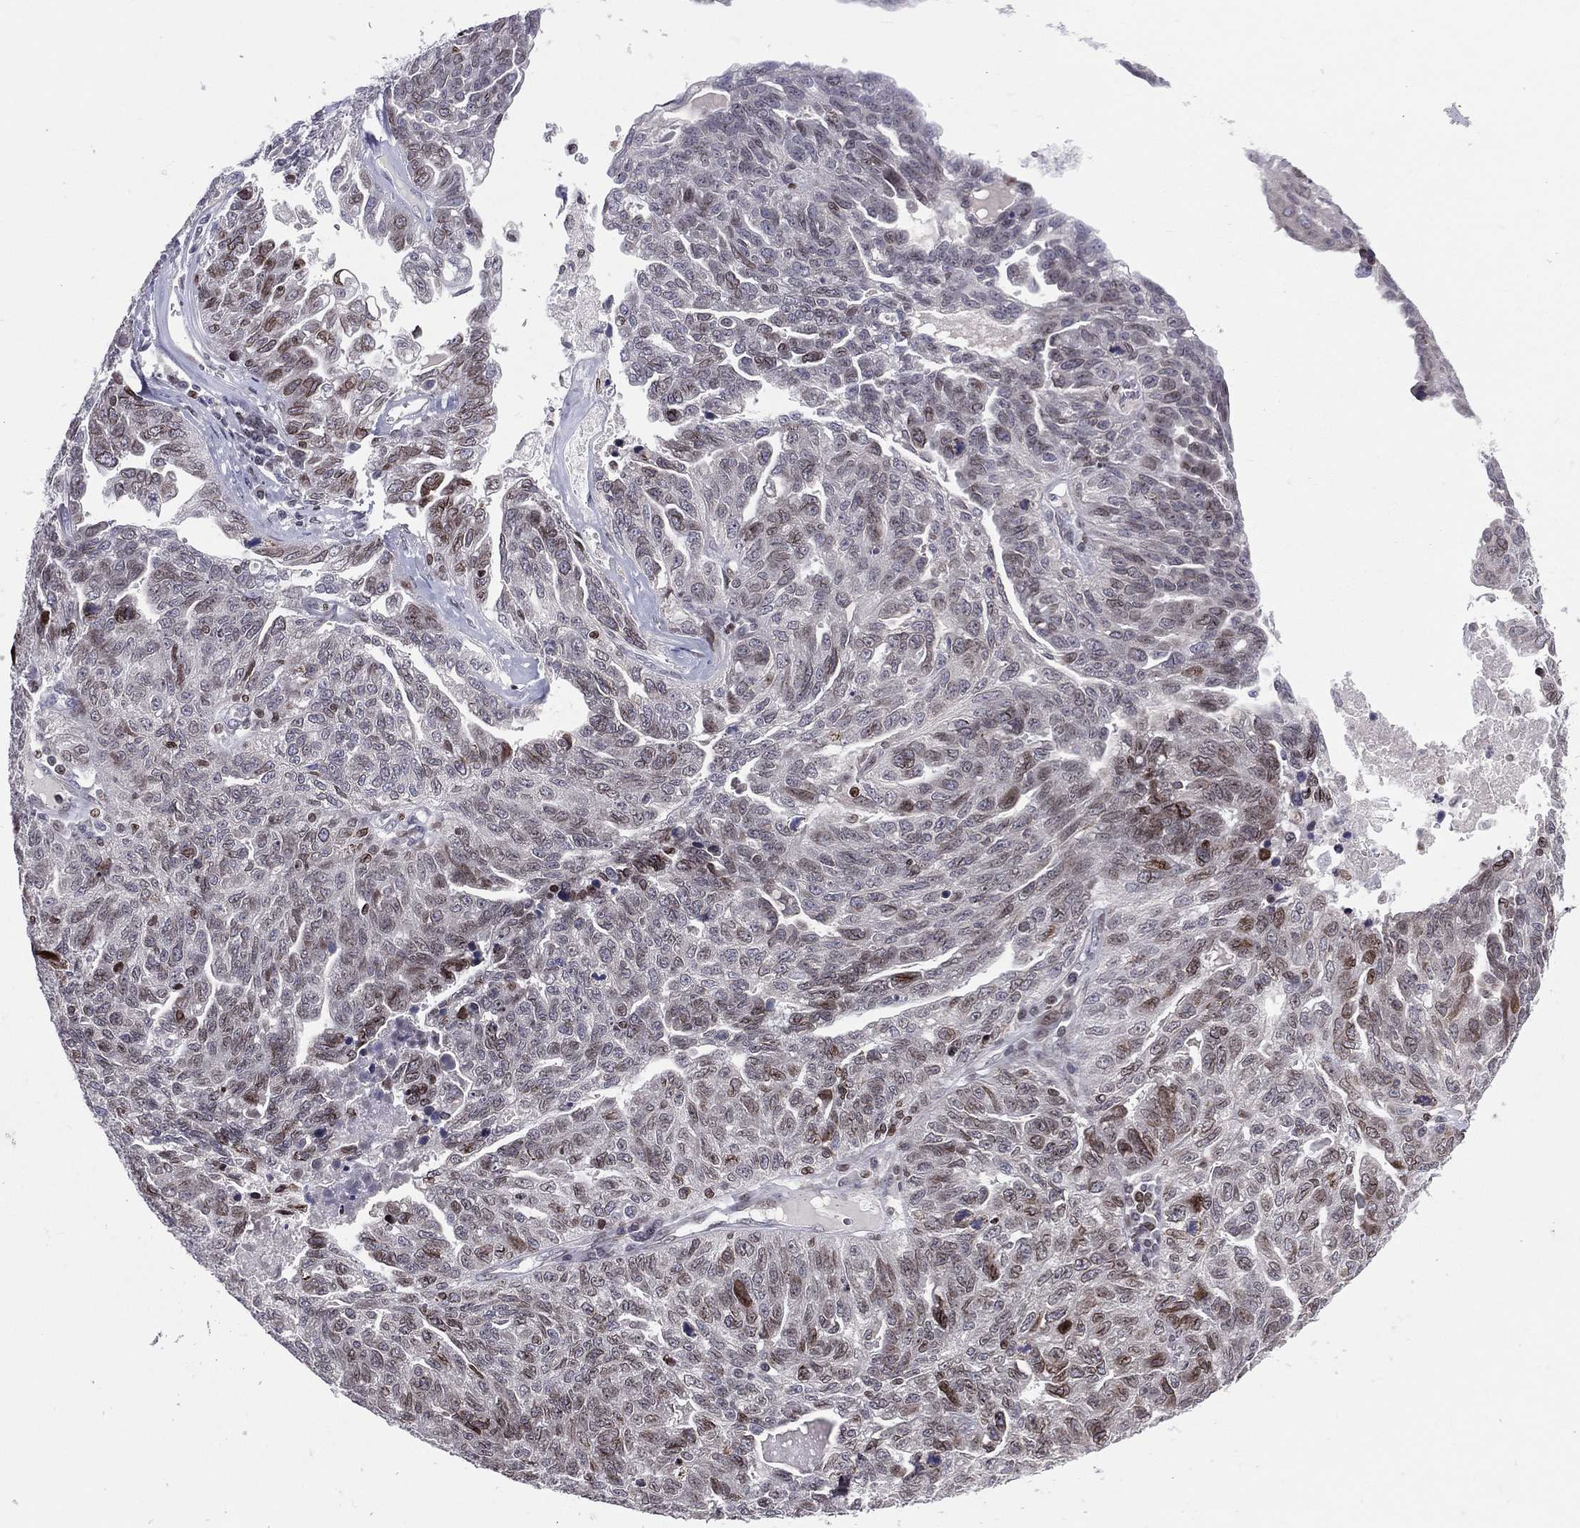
{"staining": {"intensity": "moderate", "quantity": "25%-75%", "location": "nuclear"}, "tissue": "ovarian cancer", "cell_type": "Tumor cells", "image_type": "cancer", "snomed": [{"axis": "morphology", "description": "Cystadenocarcinoma, serous, NOS"}, {"axis": "topography", "description": "Ovary"}], "caption": "This is an image of immunohistochemistry staining of ovarian cancer (serous cystadenocarcinoma), which shows moderate staining in the nuclear of tumor cells.", "gene": "DBF4B", "patient": {"sex": "female", "age": 71}}